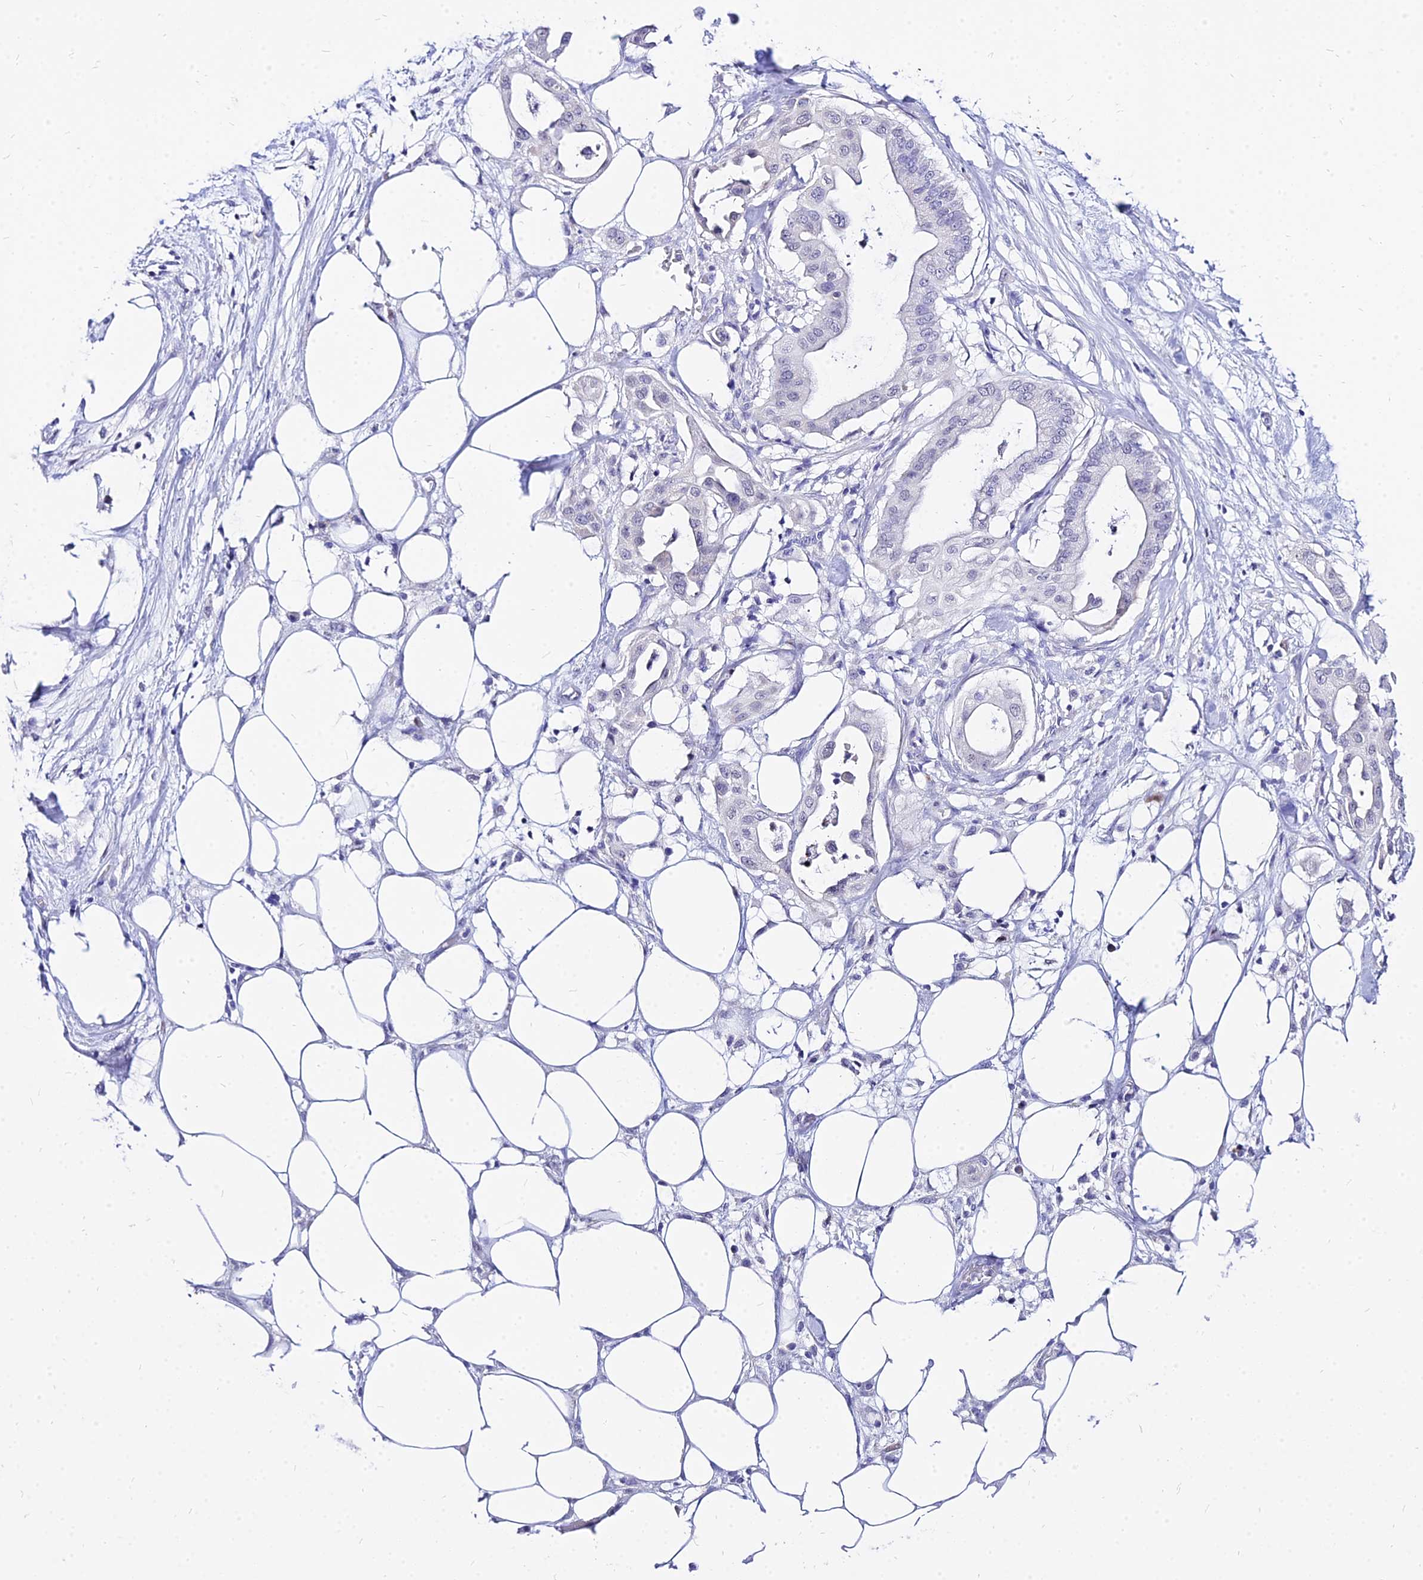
{"staining": {"intensity": "negative", "quantity": "none", "location": "none"}, "tissue": "pancreatic cancer", "cell_type": "Tumor cells", "image_type": "cancer", "snomed": [{"axis": "morphology", "description": "Adenocarcinoma, NOS"}, {"axis": "topography", "description": "Pancreas"}], "caption": "This is an immunohistochemistry image of pancreatic adenocarcinoma. There is no positivity in tumor cells.", "gene": "CARD18", "patient": {"sex": "male", "age": 68}}